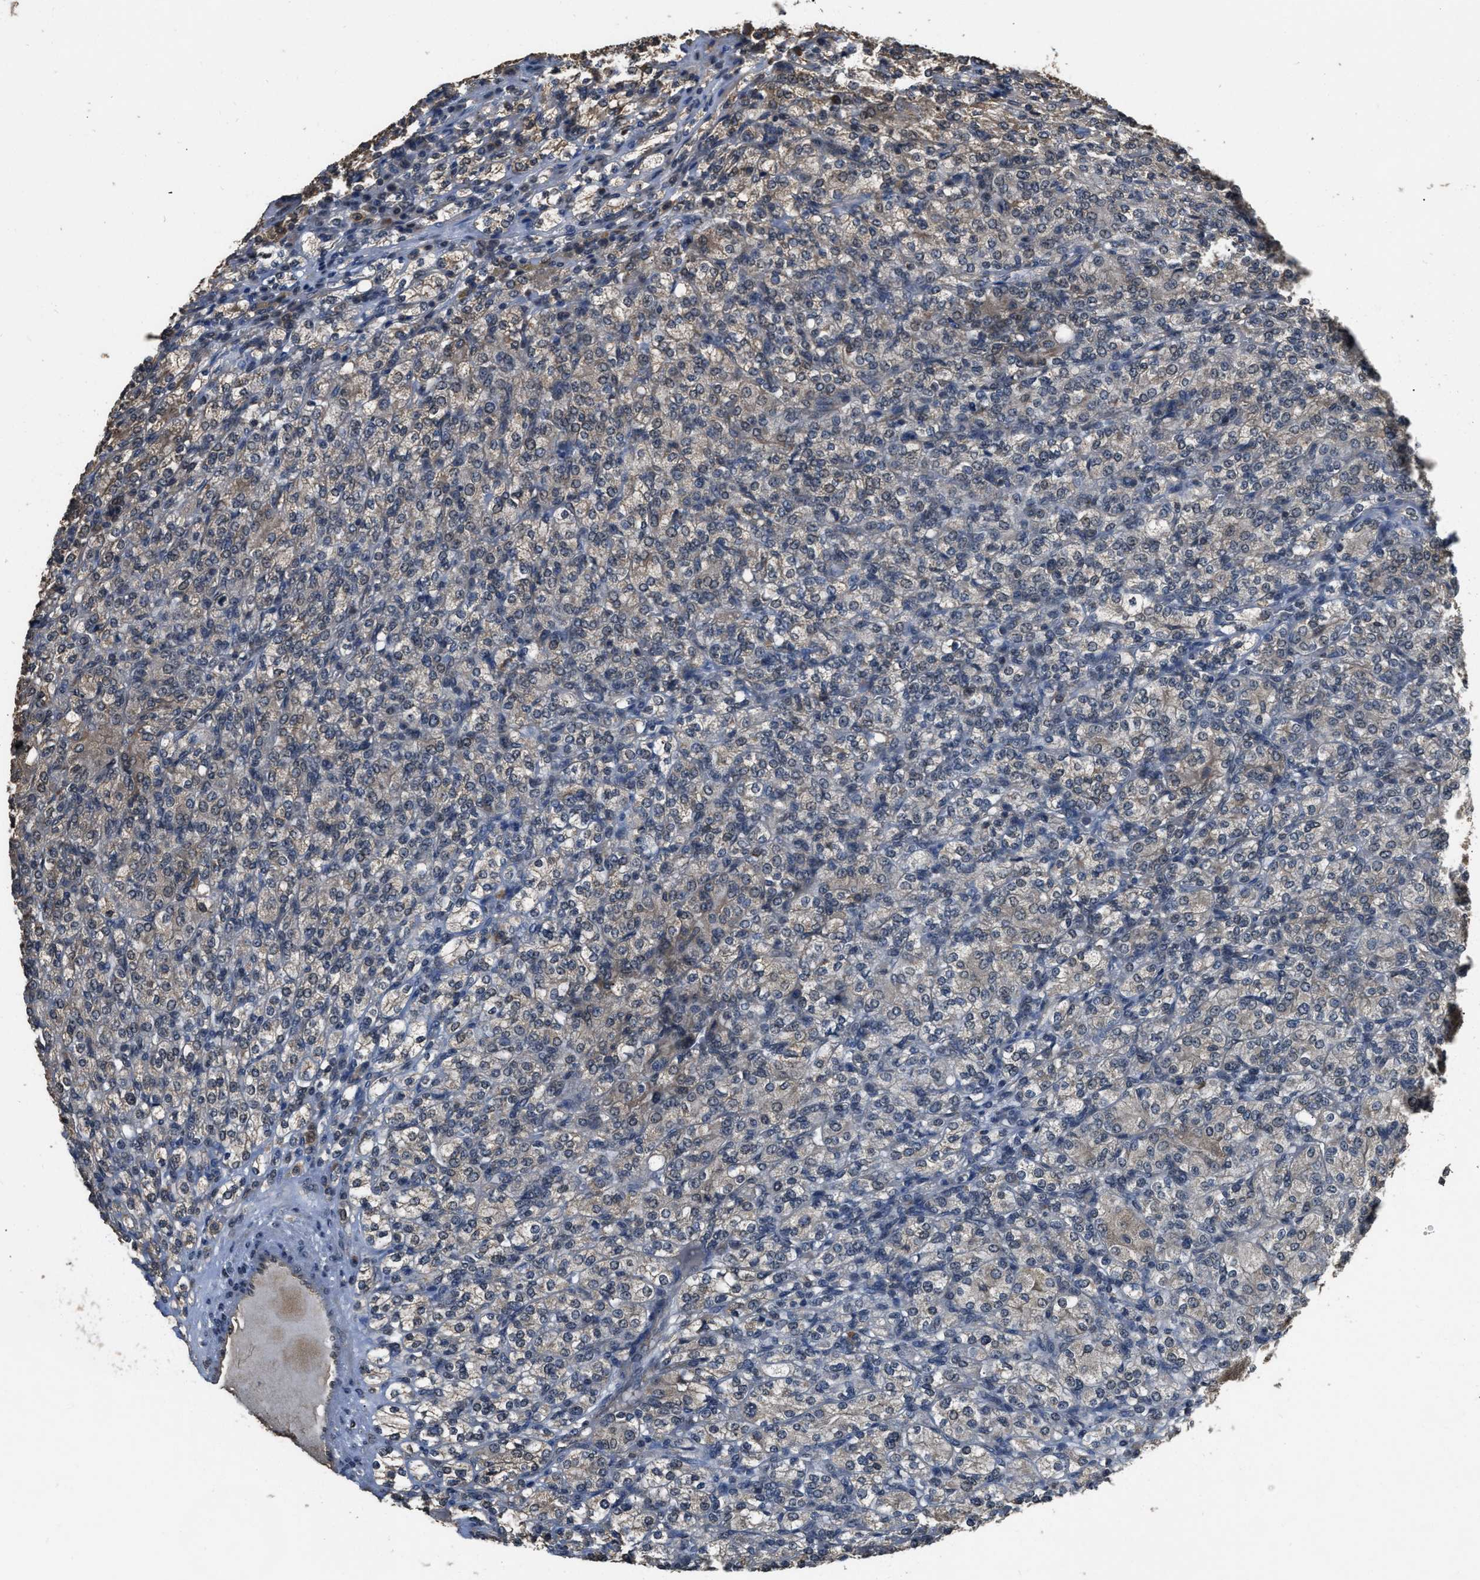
{"staining": {"intensity": "weak", "quantity": "<25%", "location": "cytoplasmic/membranous"}, "tissue": "renal cancer", "cell_type": "Tumor cells", "image_type": "cancer", "snomed": [{"axis": "morphology", "description": "Adenocarcinoma, NOS"}, {"axis": "topography", "description": "Kidney"}], "caption": "Tumor cells are negative for protein expression in human renal adenocarcinoma.", "gene": "DENND6B", "patient": {"sex": "male", "age": 77}}